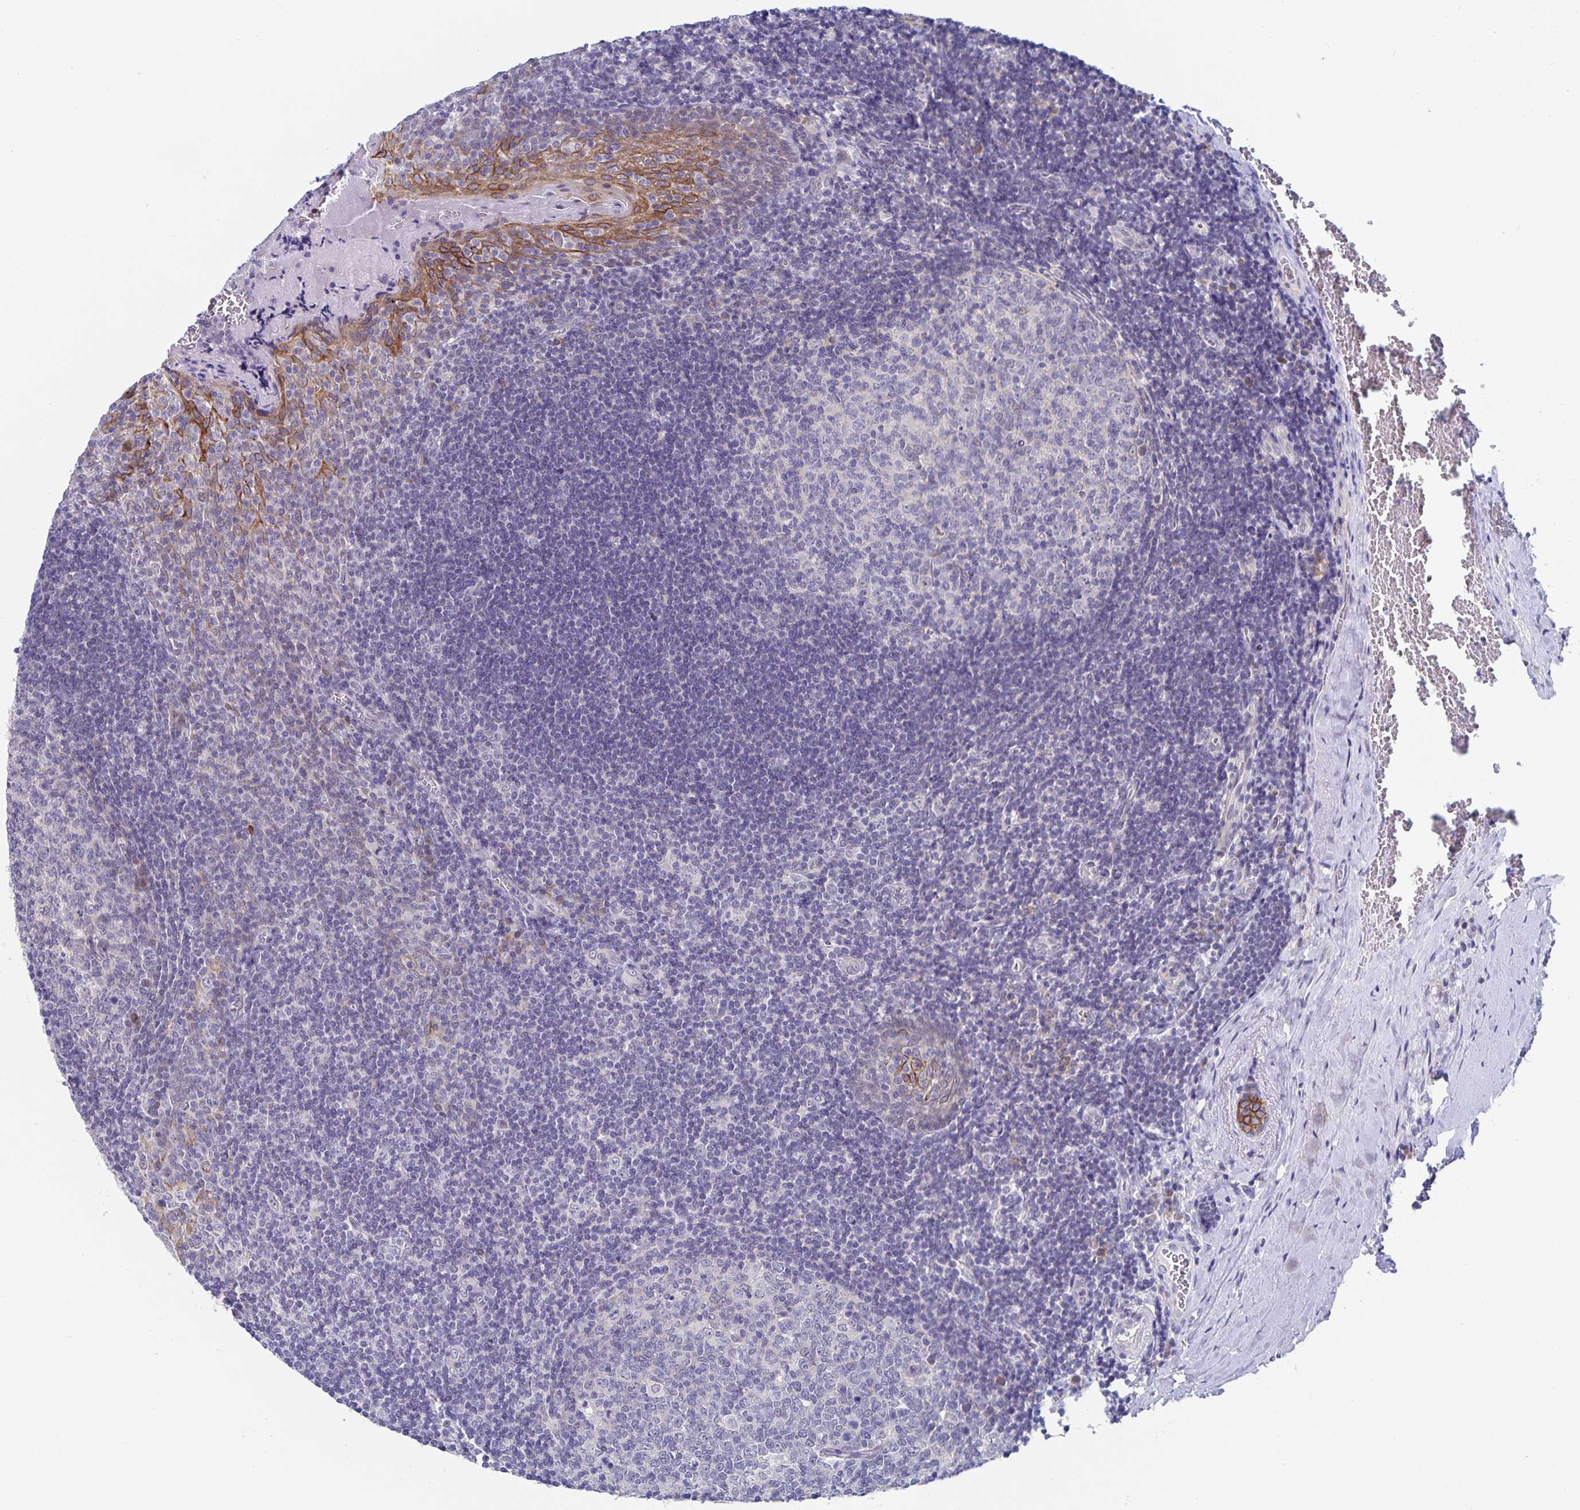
{"staining": {"intensity": "negative", "quantity": "none", "location": "none"}, "tissue": "tonsil", "cell_type": "Germinal center cells", "image_type": "normal", "snomed": [{"axis": "morphology", "description": "Normal tissue, NOS"}, {"axis": "morphology", "description": "Inflammation, NOS"}, {"axis": "topography", "description": "Tonsil"}], "caption": "The image exhibits no staining of germinal center cells in benign tonsil. (DAB IHC visualized using brightfield microscopy, high magnification).", "gene": "ZIK1", "patient": {"sex": "female", "age": 31}}